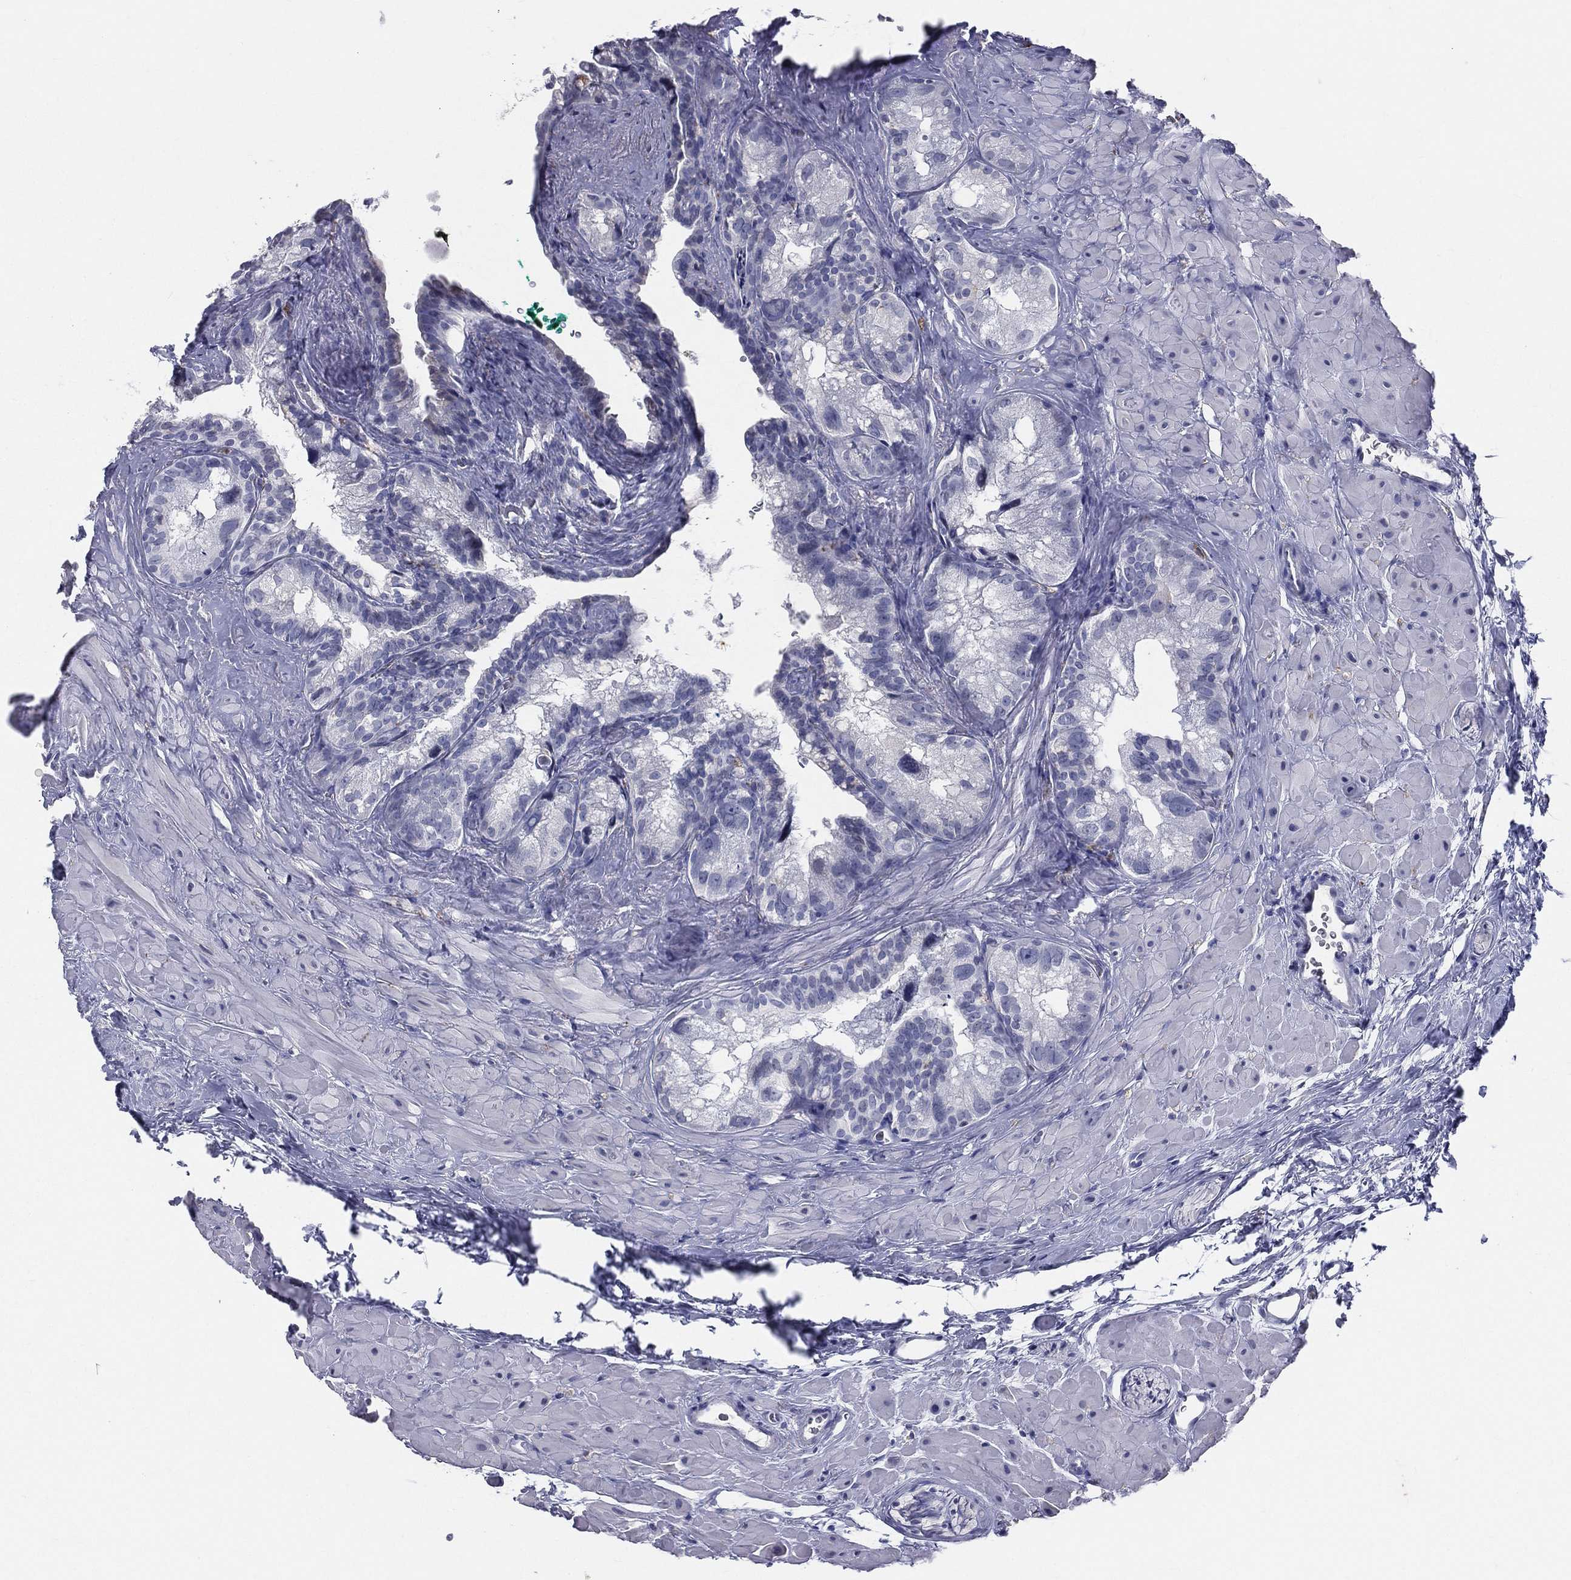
{"staining": {"intensity": "negative", "quantity": "none", "location": "none"}, "tissue": "seminal vesicle", "cell_type": "Glandular cells", "image_type": "normal", "snomed": [{"axis": "morphology", "description": "Normal tissue, NOS"}, {"axis": "topography", "description": "Seminal veicle"}], "caption": "IHC image of benign human seminal vesicle stained for a protein (brown), which reveals no staining in glandular cells. (Stains: DAB immunohistochemistry (IHC) with hematoxylin counter stain, Microscopy: brightfield microscopy at high magnification).", "gene": "EVI2B", "patient": {"sex": "male", "age": 72}}